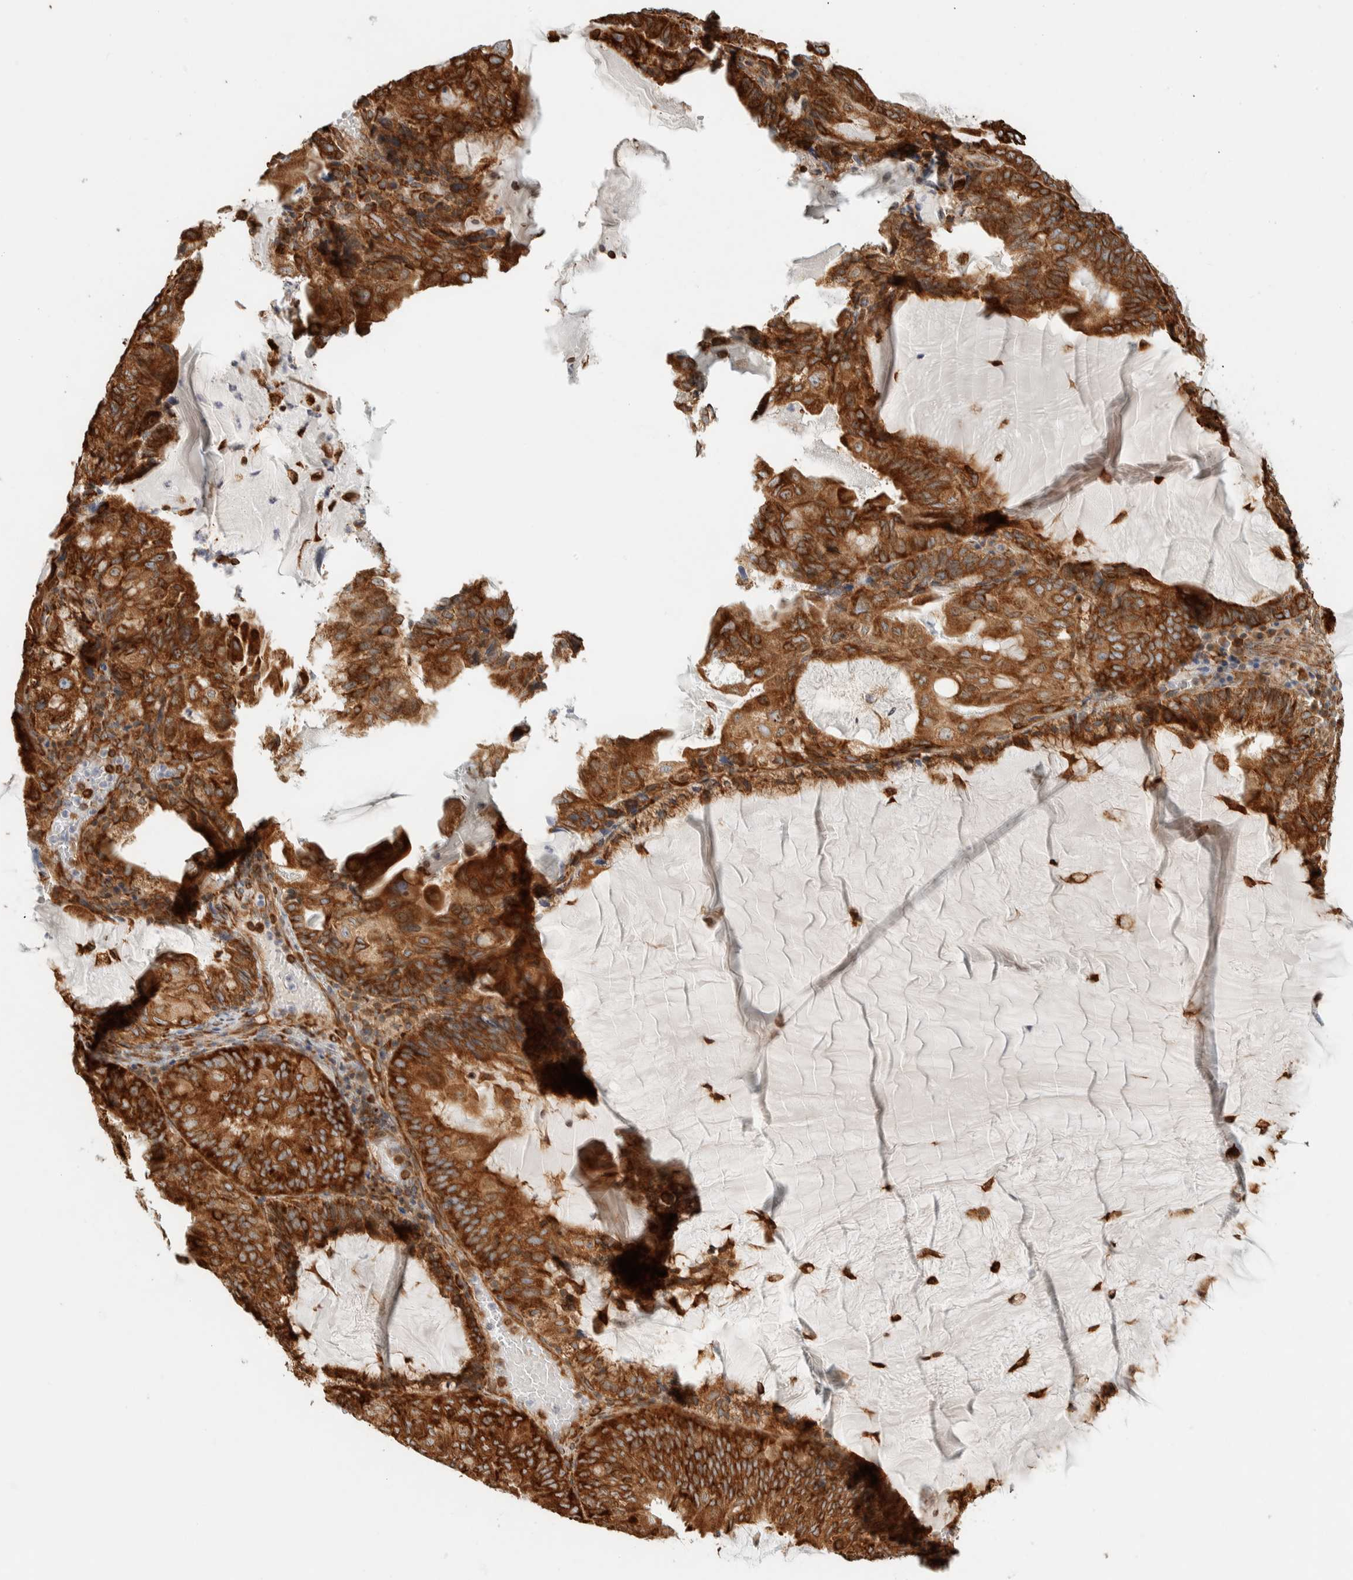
{"staining": {"intensity": "strong", "quantity": ">75%", "location": "cytoplasmic/membranous"}, "tissue": "endometrial cancer", "cell_type": "Tumor cells", "image_type": "cancer", "snomed": [{"axis": "morphology", "description": "Adenocarcinoma, NOS"}, {"axis": "topography", "description": "Endometrium"}], "caption": "Protein expression by immunohistochemistry (IHC) demonstrates strong cytoplasmic/membranous positivity in approximately >75% of tumor cells in endometrial adenocarcinoma.", "gene": "LLGL2", "patient": {"sex": "female", "age": 81}}